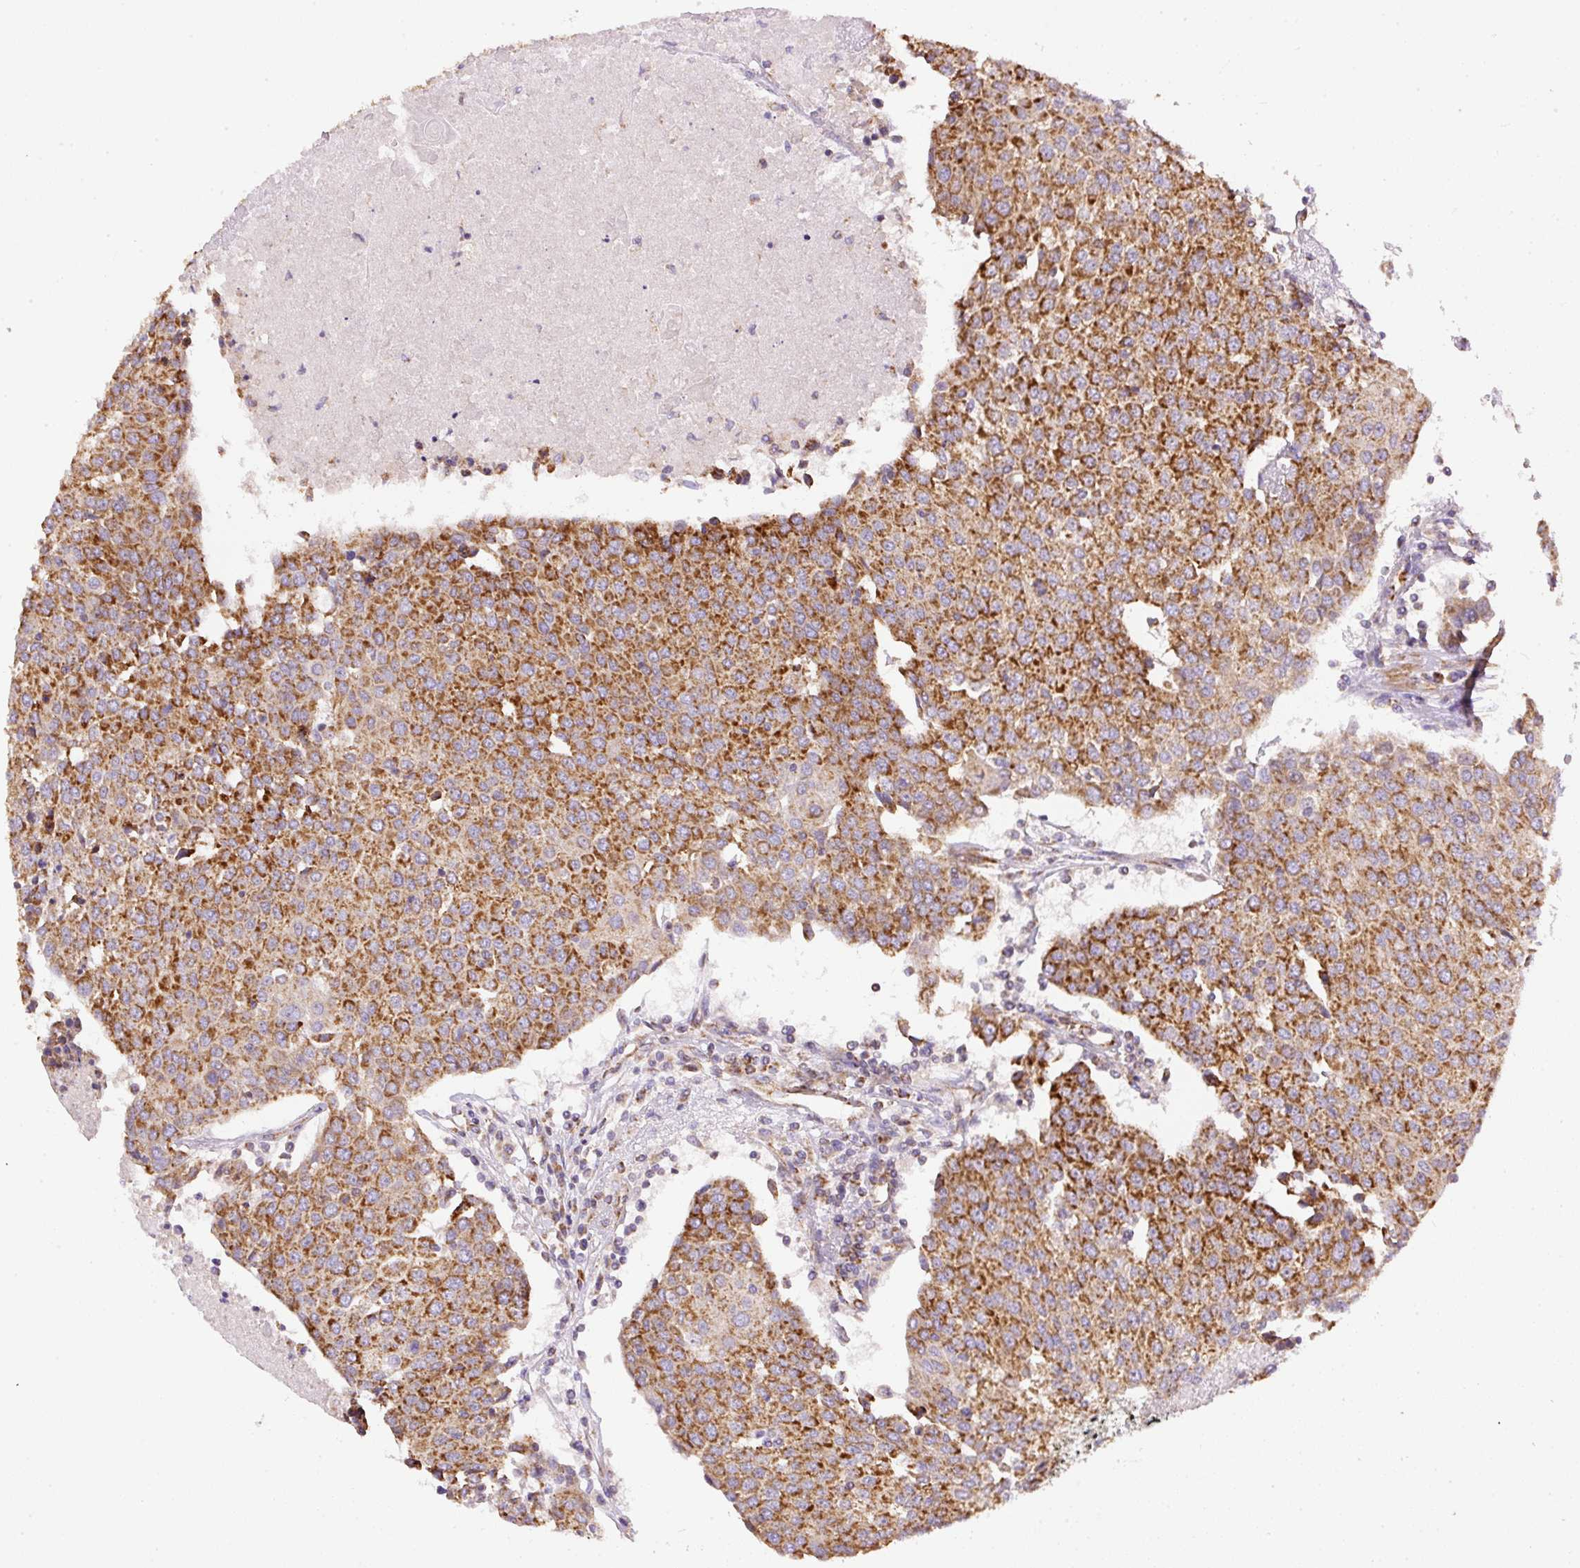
{"staining": {"intensity": "strong", "quantity": ">75%", "location": "cytoplasmic/membranous"}, "tissue": "urothelial cancer", "cell_type": "Tumor cells", "image_type": "cancer", "snomed": [{"axis": "morphology", "description": "Urothelial carcinoma, High grade"}, {"axis": "topography", "description": "Urinary bladder"}], "caption": "Tumor cells exhibit high levels of strong cytoplasmic/membranous expression in about >75% of cells in human high-grade urothelial carcinoma. (IHC, brightfield microscopy, high magnification).", "gene": "NDUFAF2", "patient": {"sex": "female", "age": 85}}